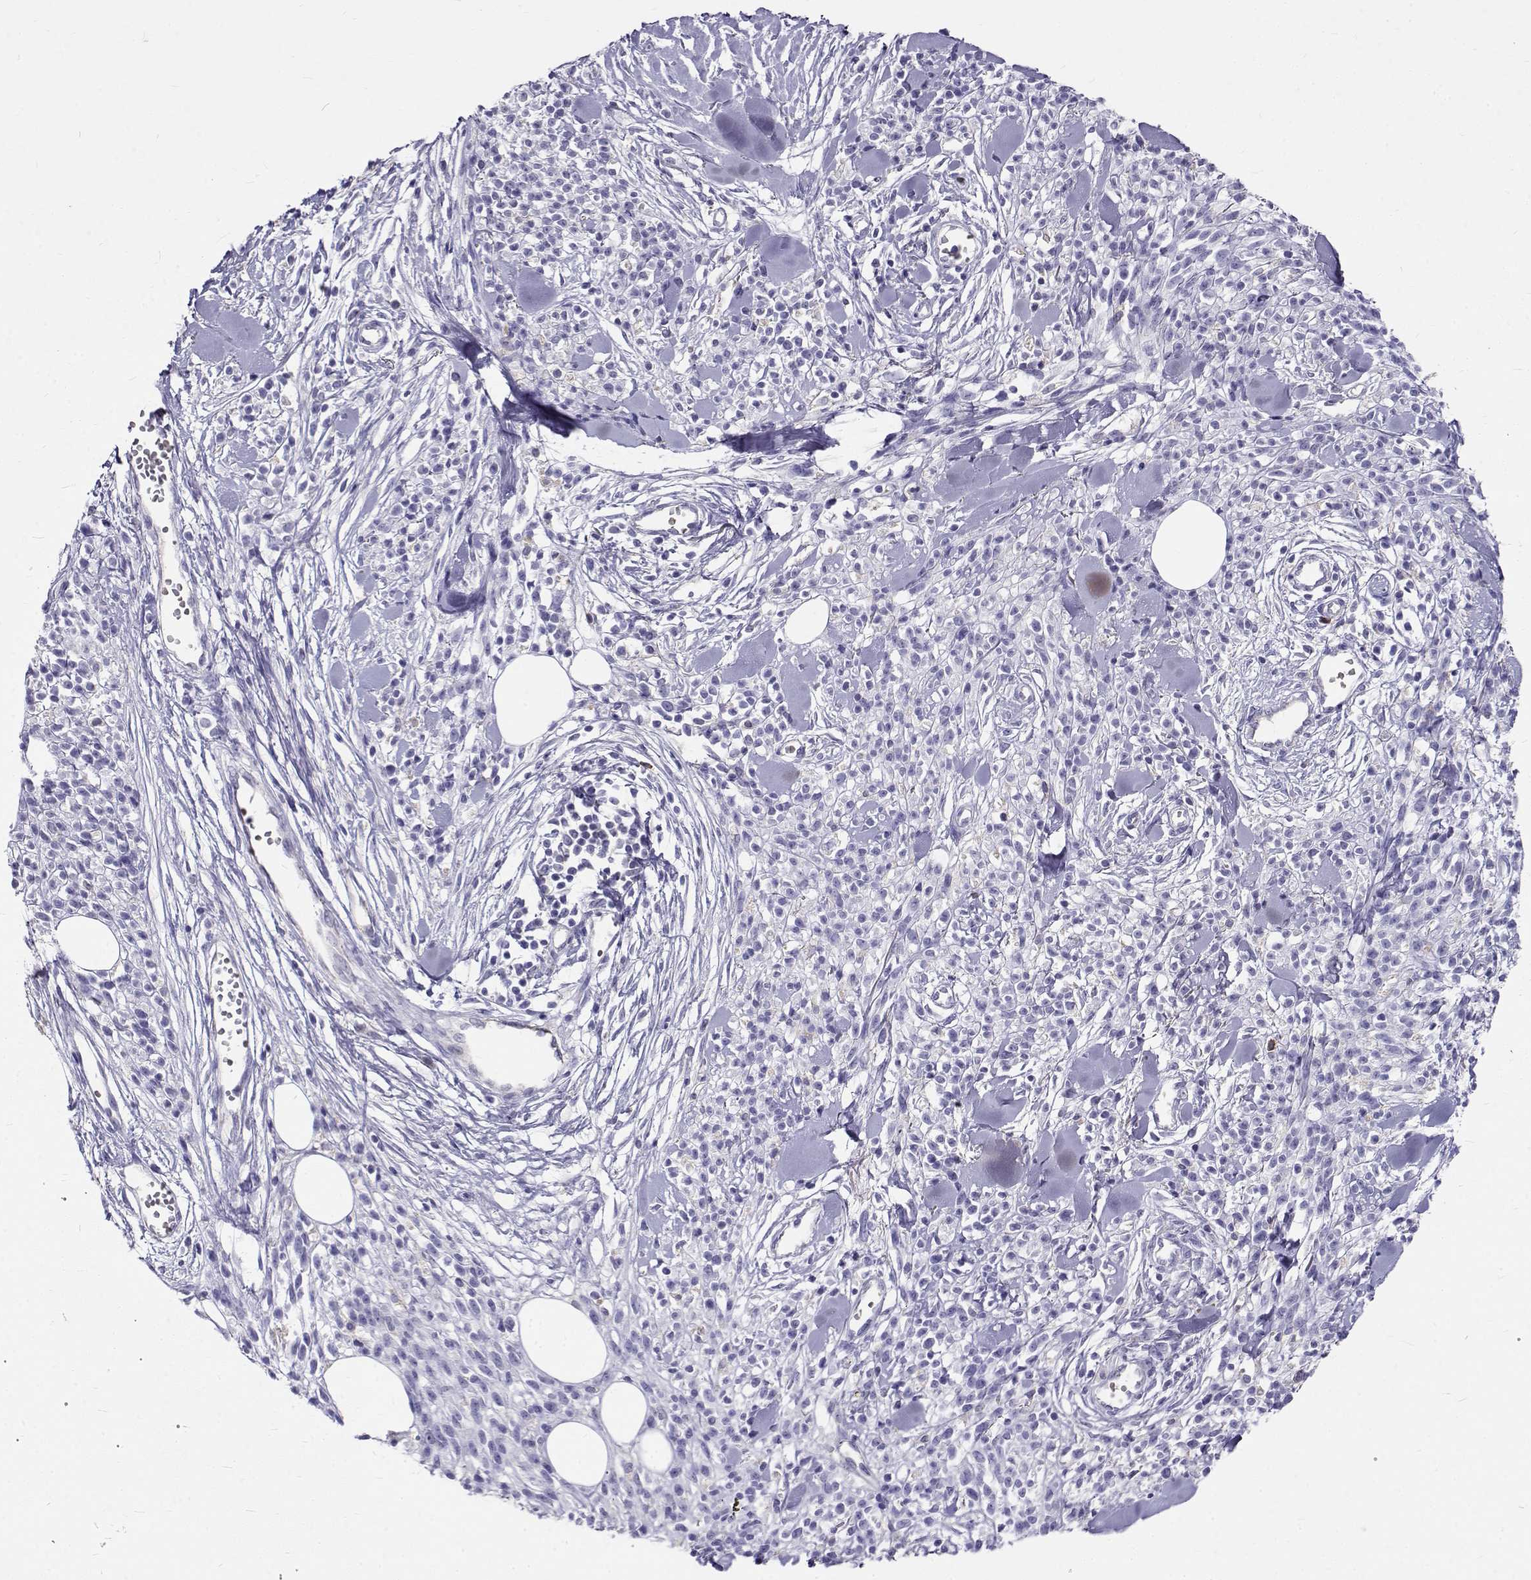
{"staining": {"intensity": "negative", "quantity": "none", "location": "none"}, "tissue": "melanoma", "cell_type": "Tumor cells", "image_type": "cancer", "snomed": [{"axis": "morphology", "description": "Malignant melanoma, NOS"}, {"axis": "topography", "description": "Skin"}, {"axis": "topography", "description": "Skin of trunk"}], "caption": "Melanoma stained for a protein using IHC demonstrates no expression tumor cells.", "gene": "IGSF1", "patient": {"sex": "male", "age": 74}}